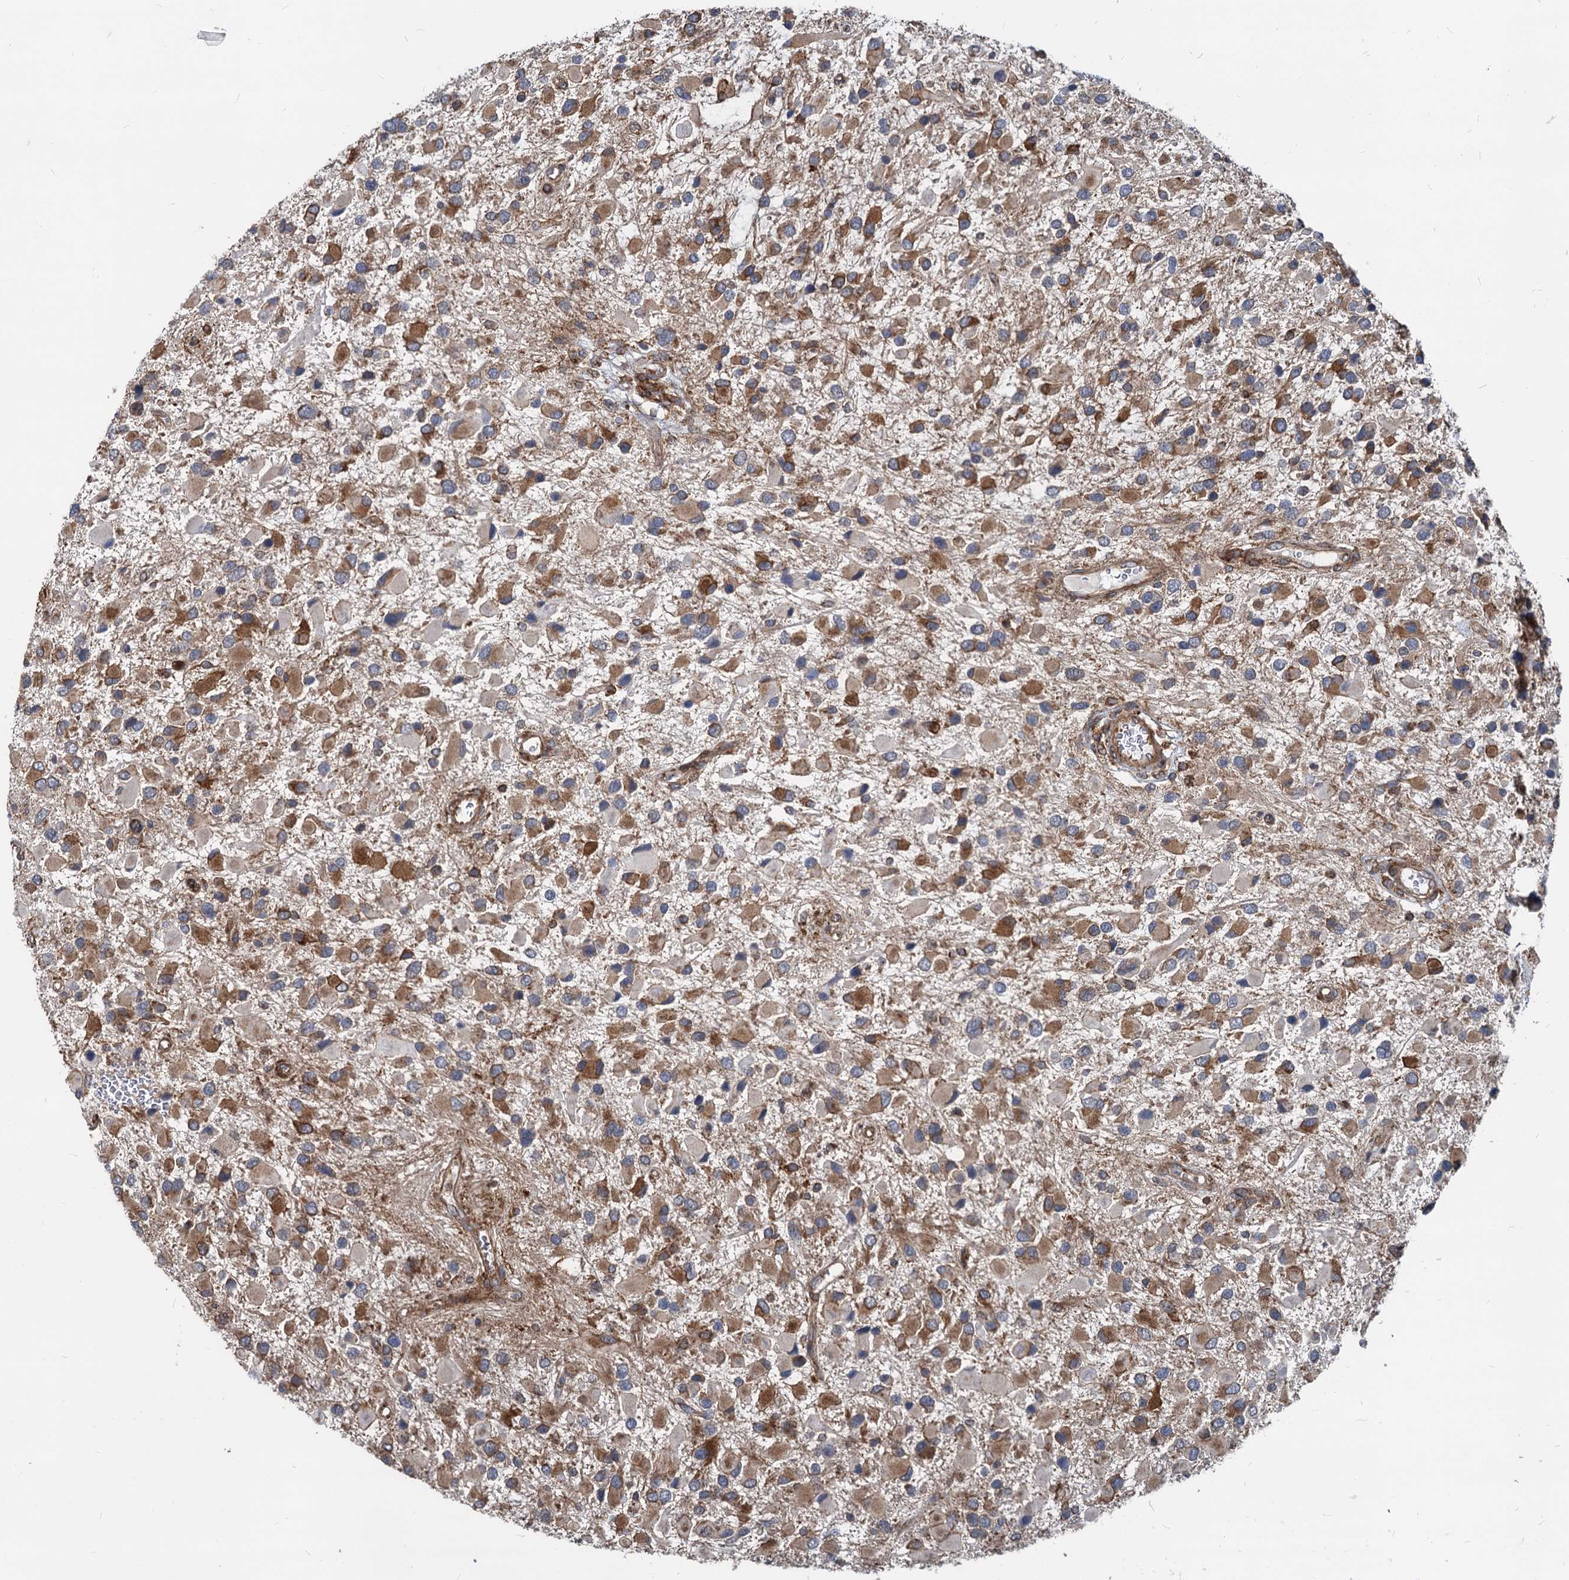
{"staining": {"intensity": "moderate", "quantity": ">75%", "location": "cytoplasmic/membranous"}, "tissue": "glioma", "cell_type": "Tumor cells", "image_type": "cancer", "snomed": [{"axis": "morphology", "description": "Glioma, malignant, High grade"}, {"axis": "topography", "description": "Brain"}], "caption": "Malignant high-grade glioma stained for a protein shows moderate cytoplasmic/membranous positivity in tumor cells.", "gene": "STIM1", "patient": {"sex": "male", "age": 53}}